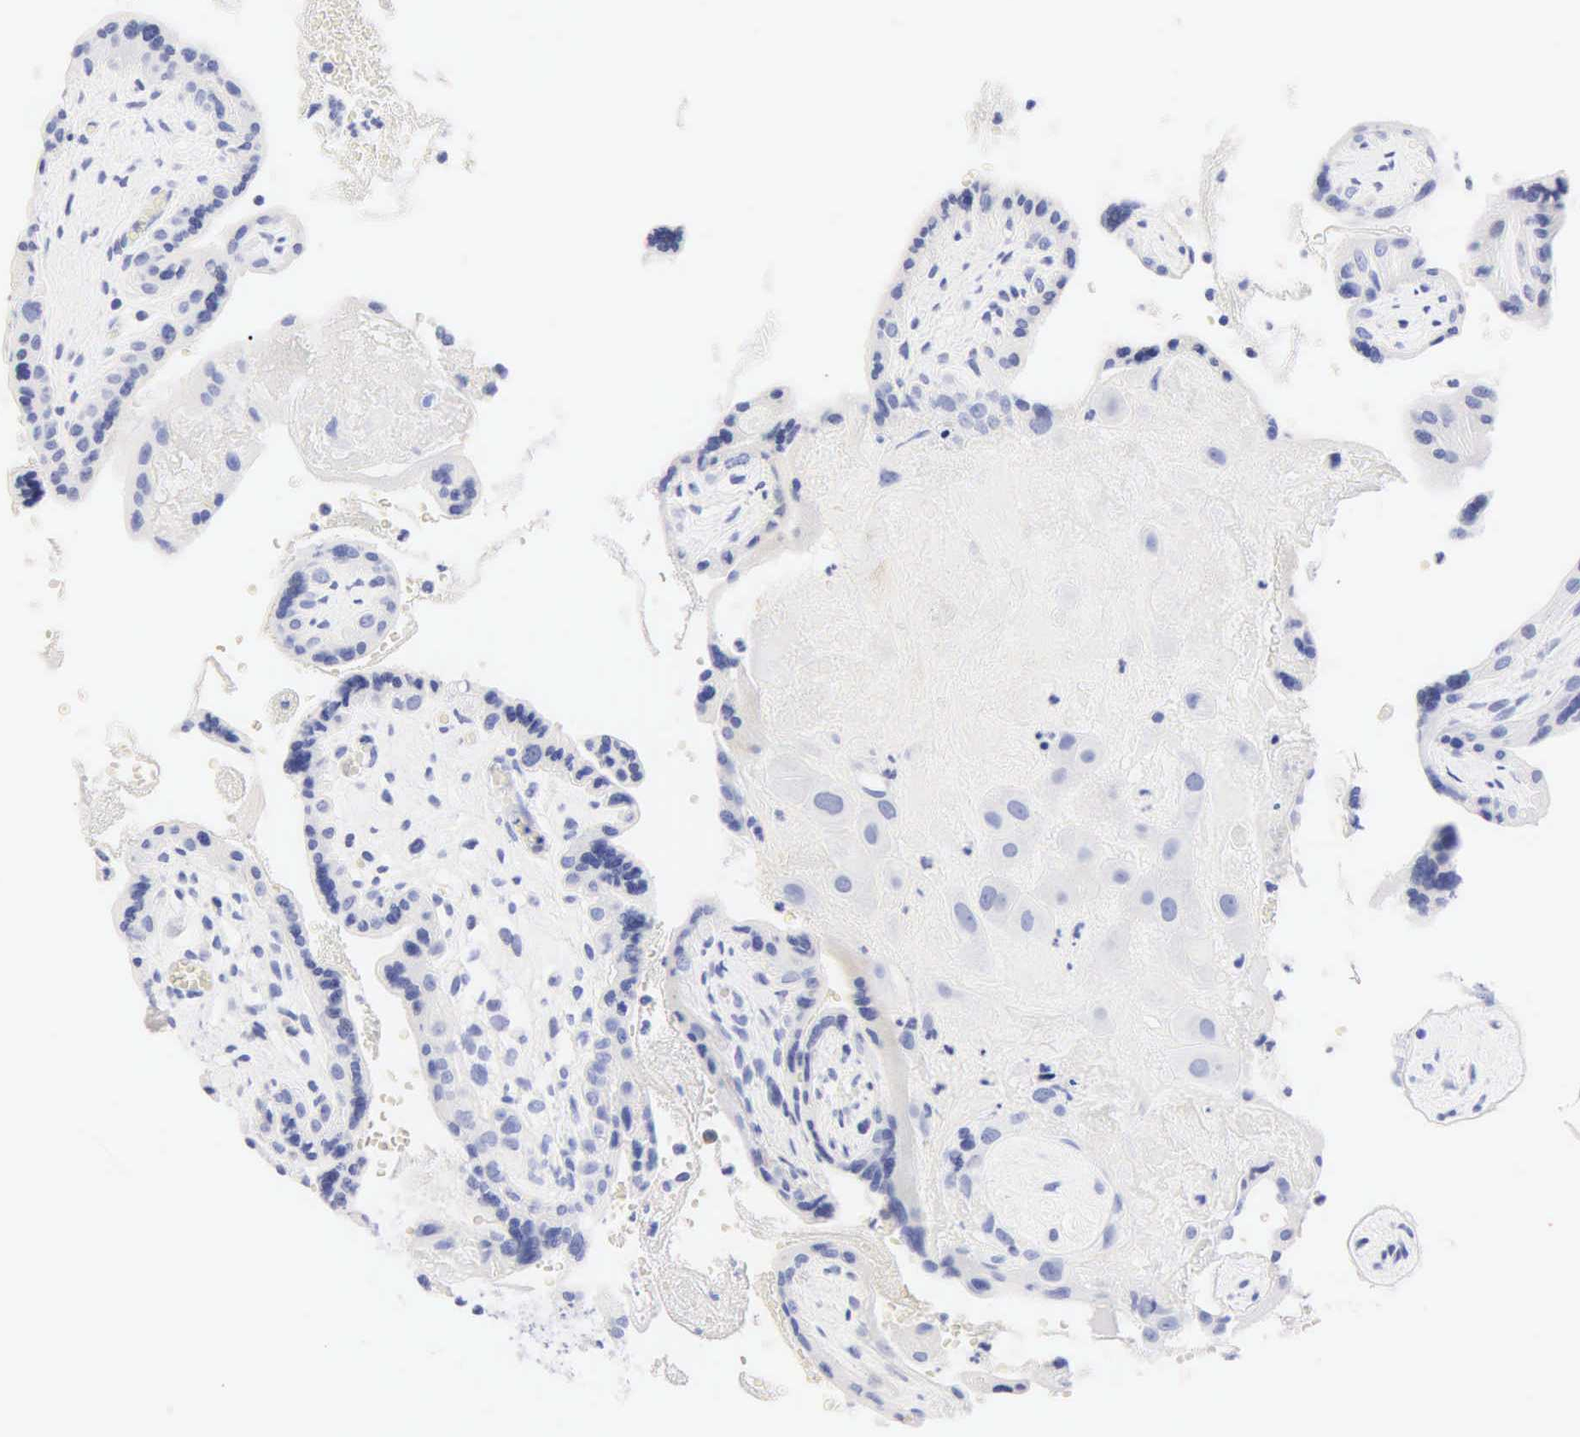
{"staining": {"intensity": "negative", "quantity": "none", "location": "none"}, "tissue": "placenta", "cell_type": "Decidual cells", "image_type": "normal", "snomed": [{"axis": "morphology", "description": "Normal tissue, NOS"}, {"axis": "topography", "description": "Placenta"}], "caption": "Human placenta stained for a protein using immunohistochemistry shows no positivity in decidual cells.", "gene": "NKX2", "patient": {"sex": "female", "age": 24}}